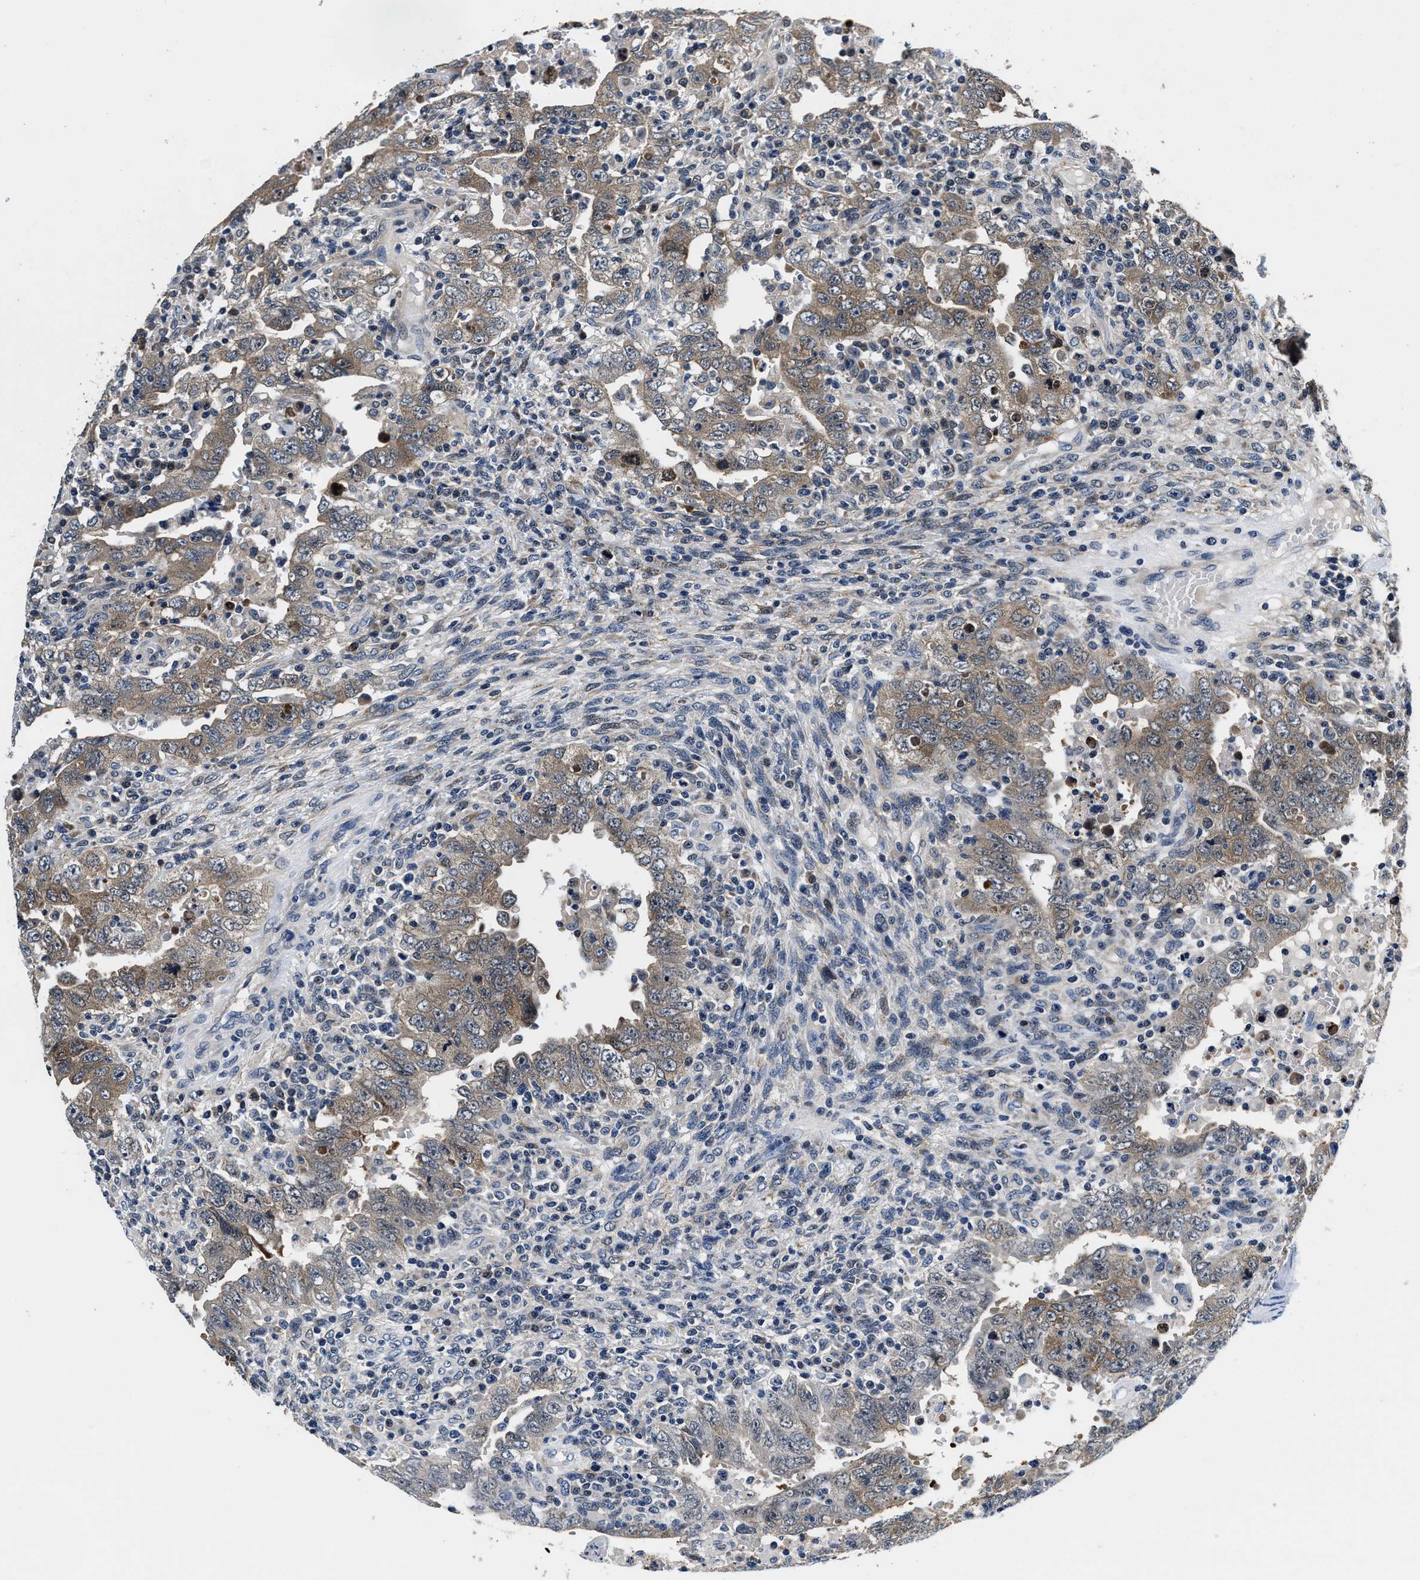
{"staining": {"intensity": "moderate", "quantity": "<25%", "location": "cytoplasmic/membranous"}, "tissue": "testis cancer", "cell_type": "Tumor cells", "image_type": "cancer", "snomed": [{"axis": "morphology", "description": "Carcinoma, Embryonal, NOS"}, {"axis": "topography", "description": "Testis"}], "caption": "Testis embryonal carcinoma was stained to show a protein in brown. There is low levels of moderate cytoplasmic/membranous positivity in about <25% of tumor cells. (brown staining indicates protein expression, while blue staining denotes nuclei).", "gene": "PHPT1", "patient": {"sex": "male", "age": 26}}